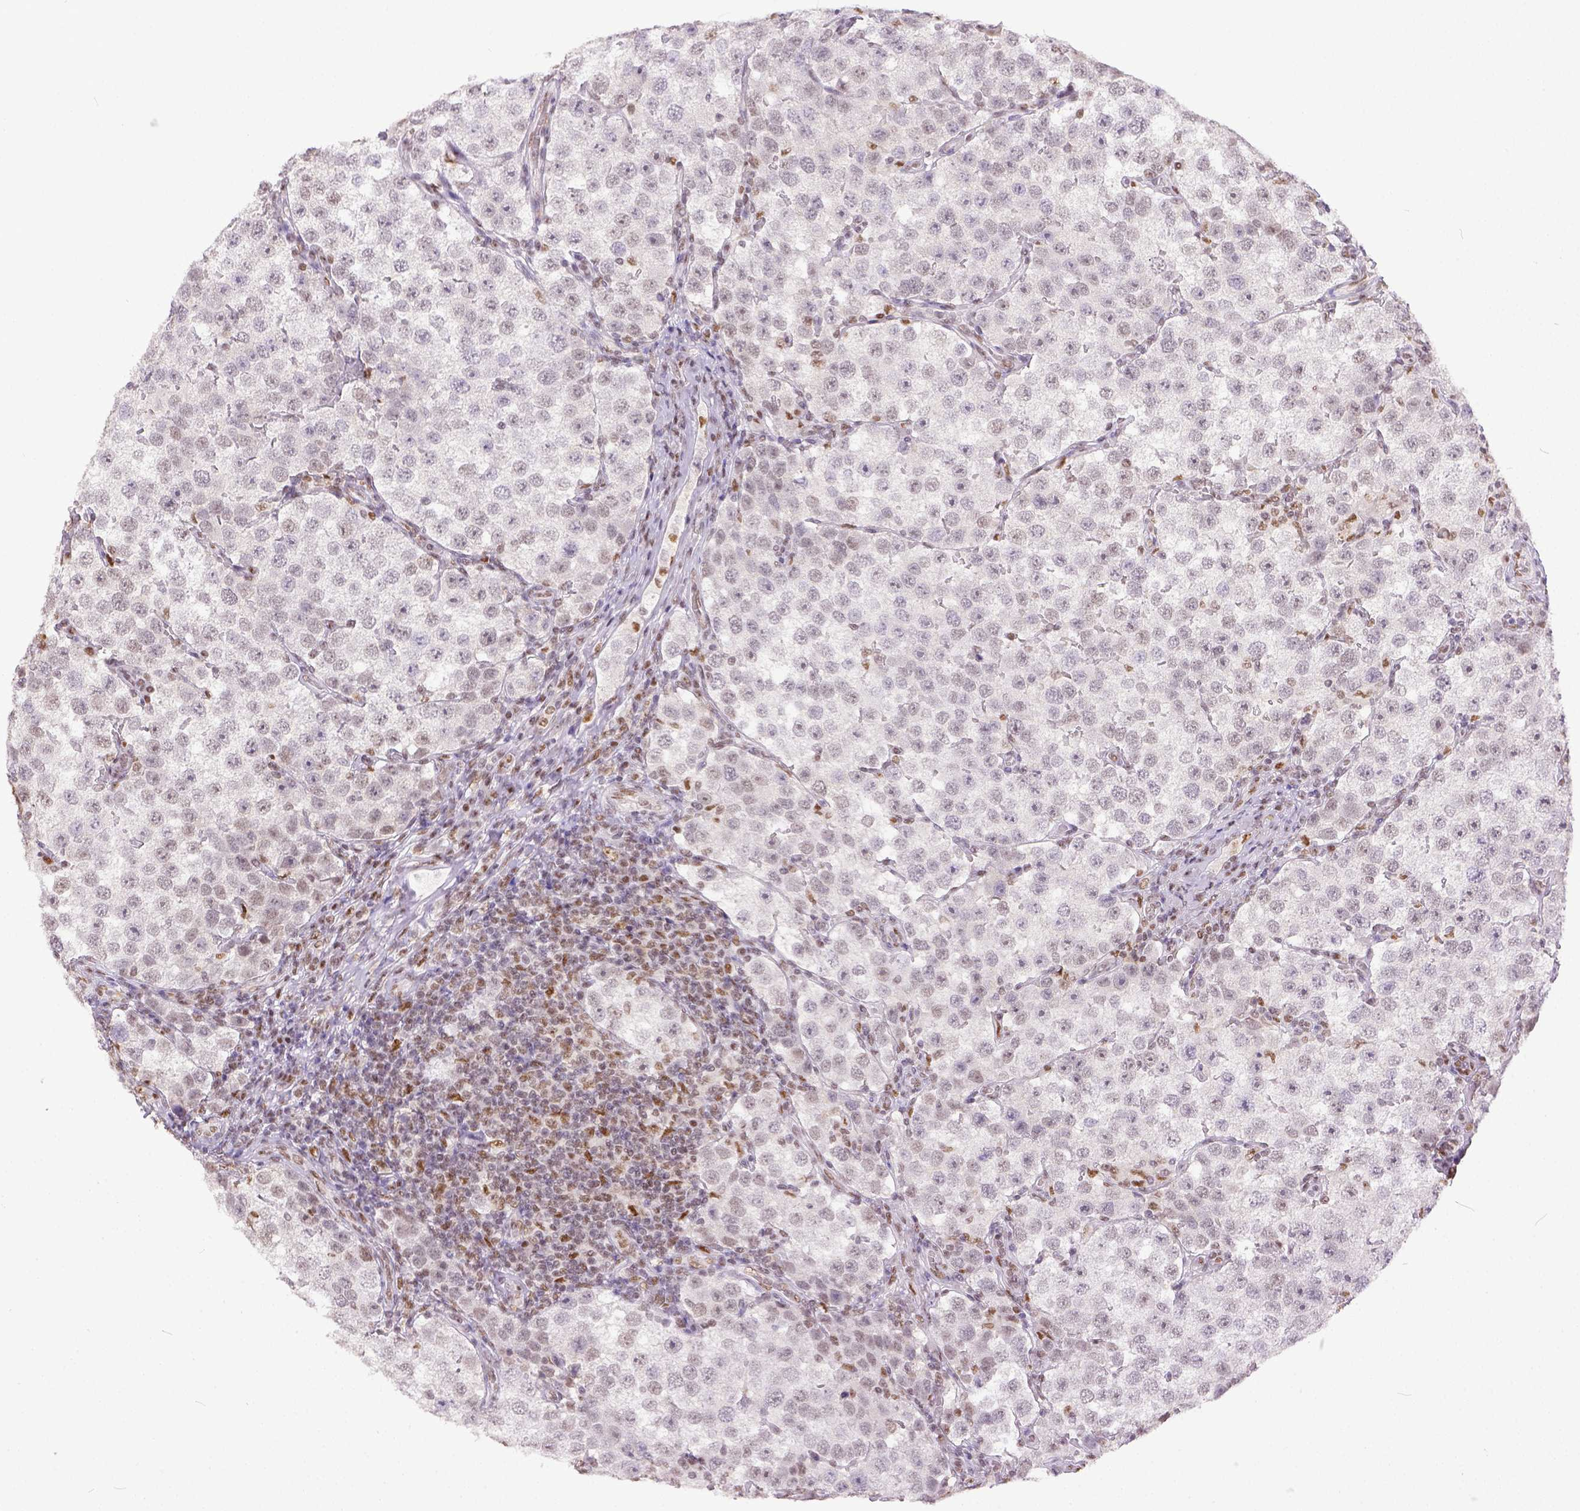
{"staining": {"intensity": "weak", "quantity": "<25%", "location": "nuclear"}, "tissue": "testis cancer", "cell_type": "Tumor cells", "image_type": "cancer", "snomed": [{"axis": "morphology", "description": "Seminoma, NOS"}, {"axis": "topography", "description": "Testis"}], "caption": "Seminoma (testis) was stained to show a protein in brown. There is no significant expression in tumor cells.", "gene": "ERCC1", "patient": {"sex": "male", "age": 37}}